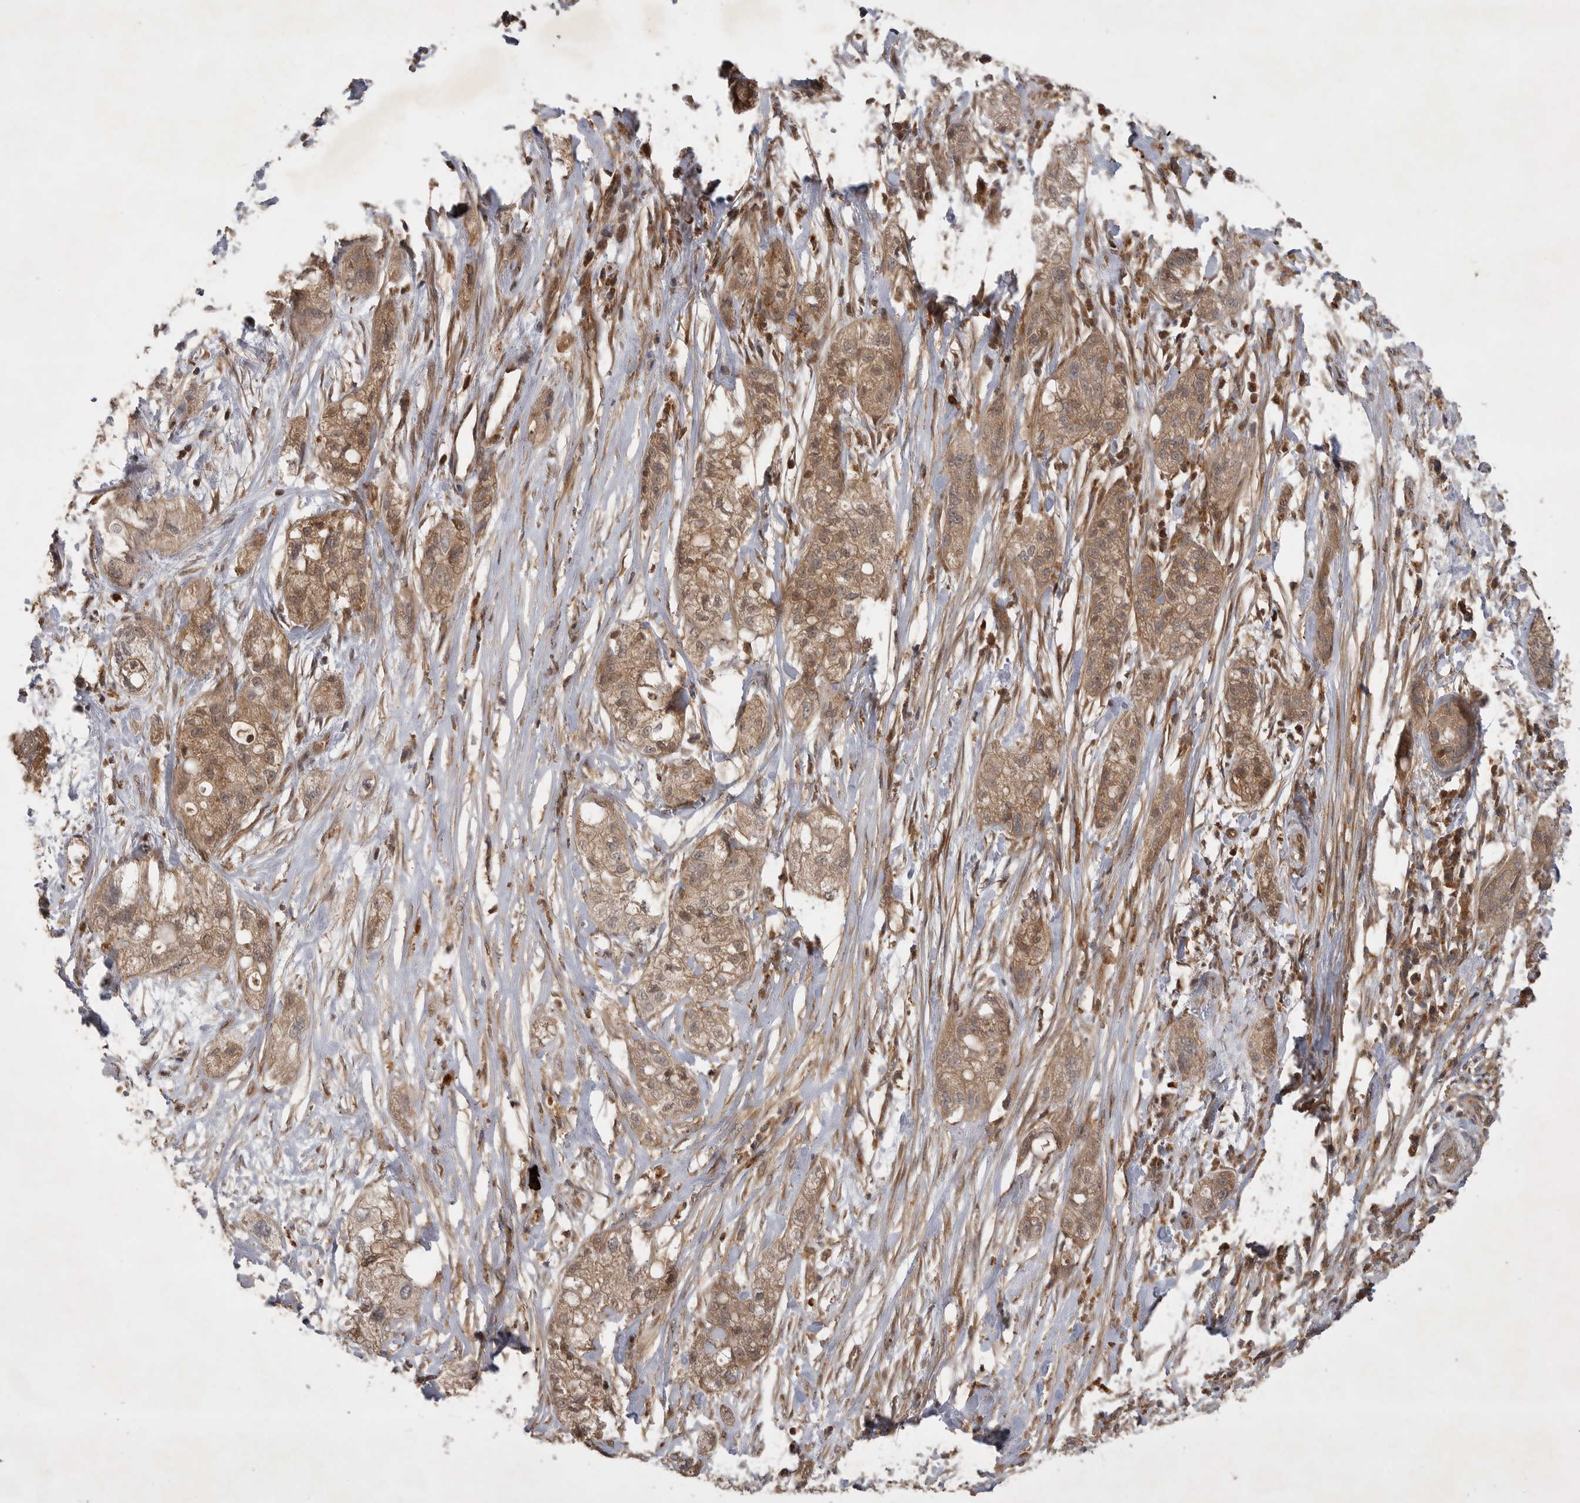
{"staining": {"intensity": "moderate", "quantity": ">75%", "location": "cytoplasmic/membranous"}, "tissue": "pancreatic cancer", "cell_type": "Tumor cells", "image_type": "cancer", "snomed": [{"axis": "morphology", "description": "Adenocarcinoma, NOS"}, {"axis": "topography", "description": "Pancreas"}], "caption": "The immunohistochemical stain shows moderate cytoplasmic/membranous expression in tumor cells of adenocarcinoma (pancreatic) tissue.", "gene": "ZNF232", "patient": {"sex": "female", "age": 78}}